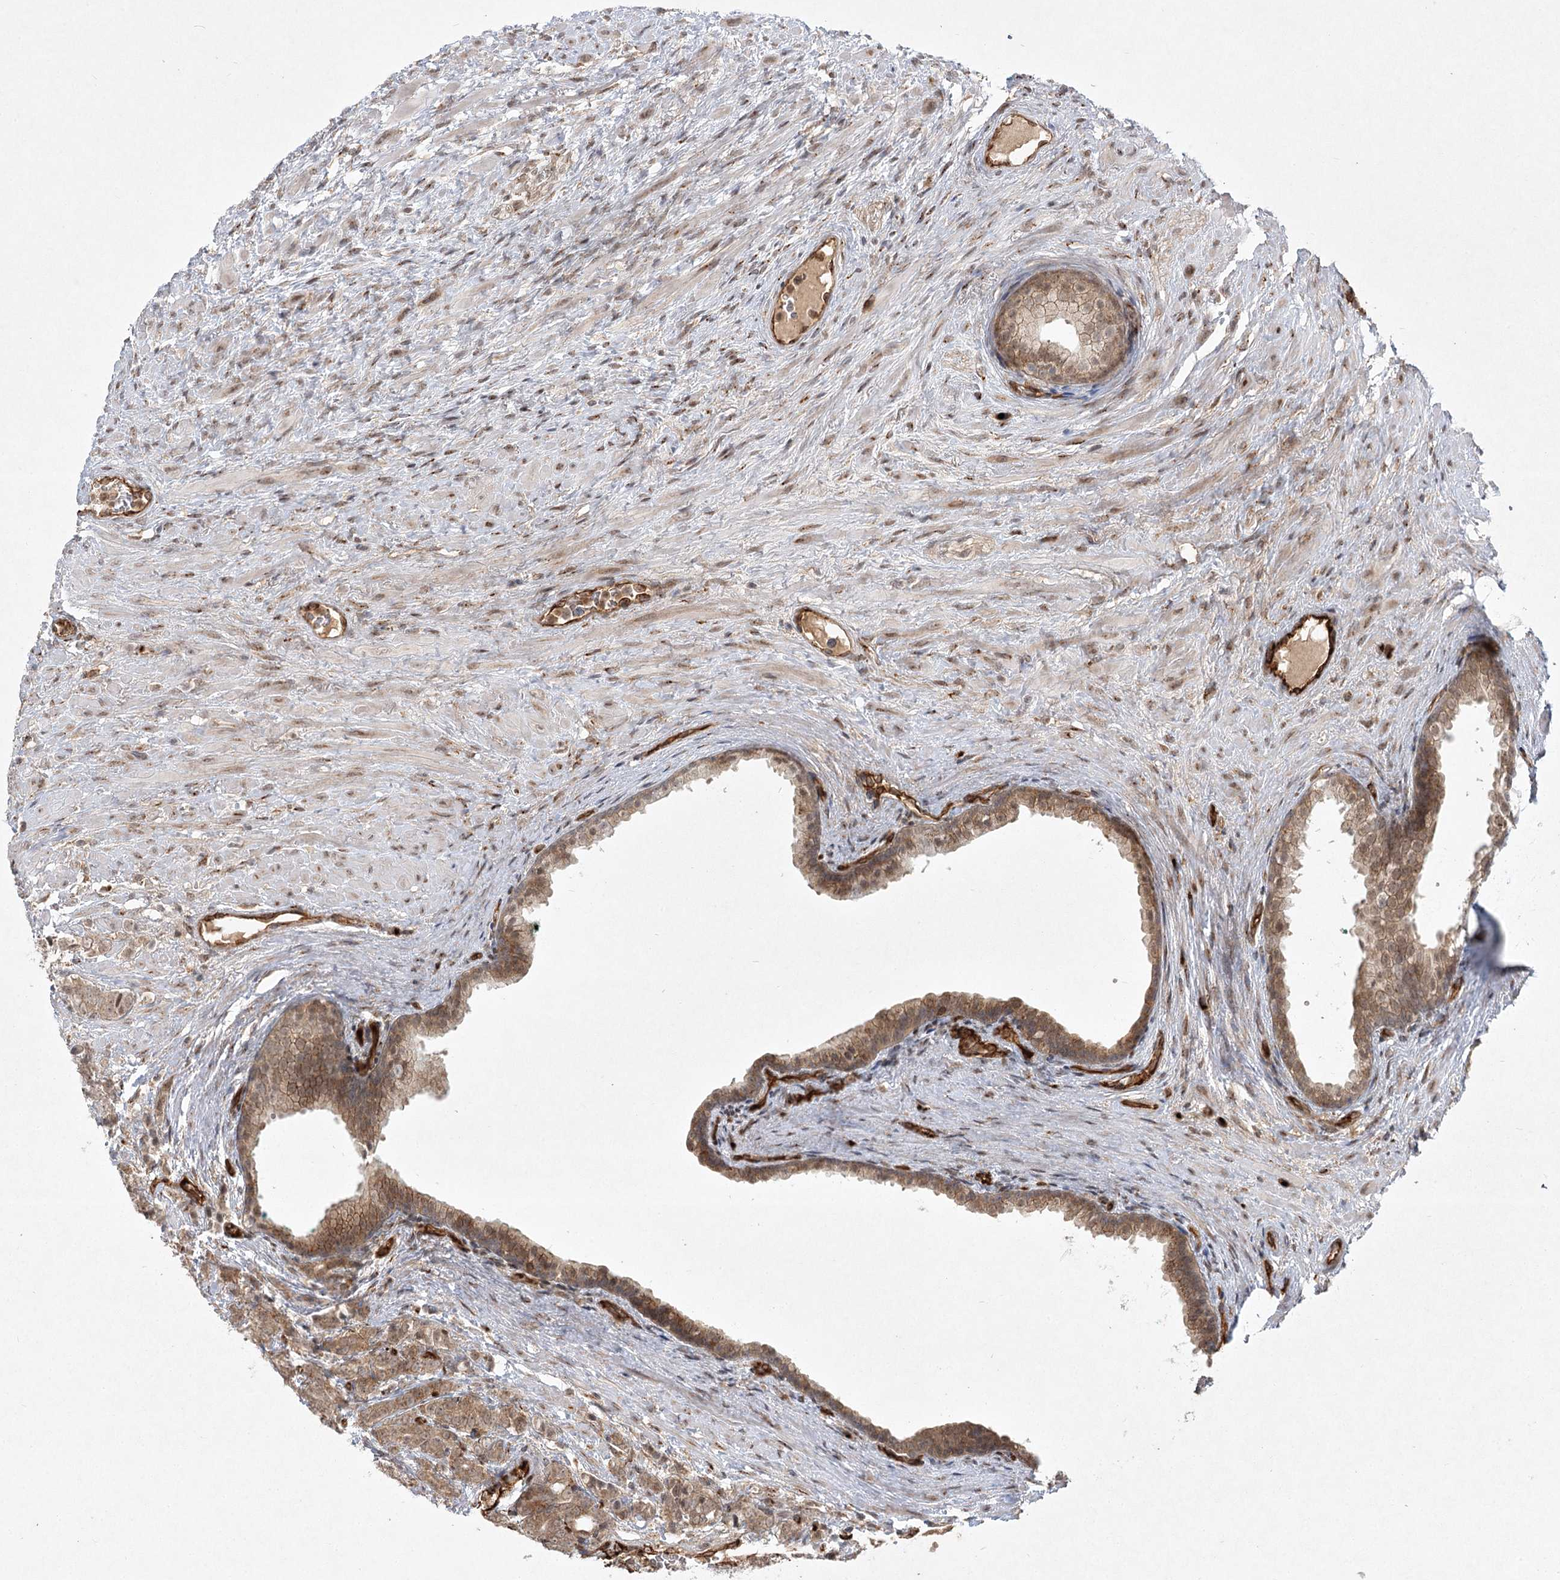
{"staining": {"intensity": "weak", "quantity": ">75%", "location": "cytoplasmic/membranous"}, "tissue": "prostate cancer", "cell_type": "Tumor cells", "image_type": "cancer", "snomed": [{"axis": "morphology", "description": "Adenocarcinoma, High grade"}, {"axis": "topography", "description": "Prostate"}], "caption": "Immunohistochemical staining of high-grade adenocarcinoma (prostate) exhibits weak cytoplasmic/membranous protein positivity in approximately >75% of tumor cells.", "gene": "ARHGAP31", "patient": {"sex": "male", "age": 57}}